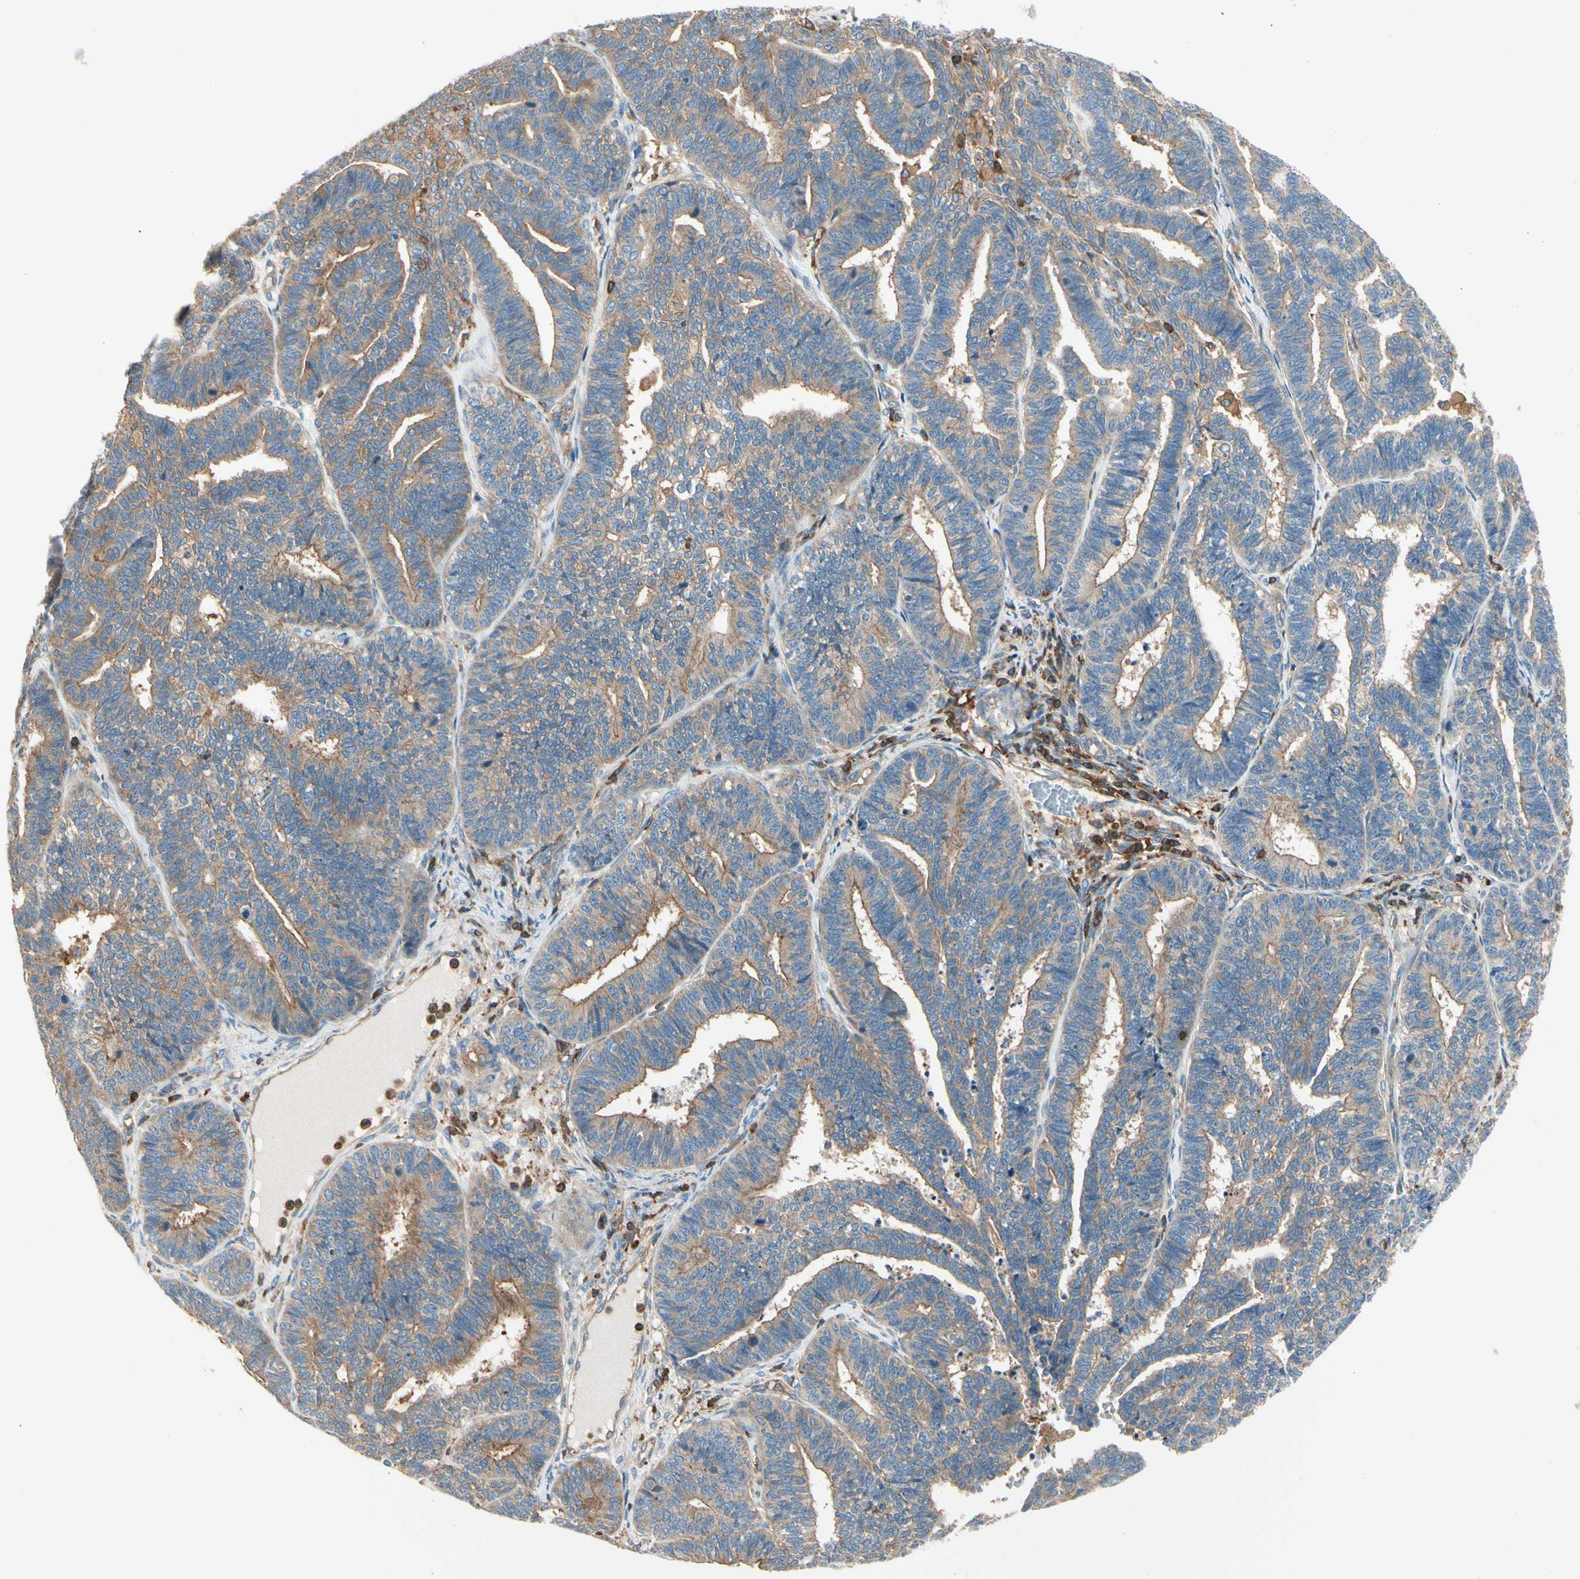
{"staining": {"intensity": "weak", "quantity": ">75%", "location": "cytoplasmic/membranous"}, "tissue": "endometrial cancer", "cell_type": "Tumor cells", "image_type": "cancer", "snomed": [{"axis": "morphology", "description": "Adenocarcinoma, NOS"}, {"axis": "topography", "description": "Endometrium"}], "caption": "Approximately >75% of tumor cells in human endometrial cancer show weak cytoplasmic/membranous protein positivity as visualized by brown immunohistochemical staining.", "gene": "CAPZA2", "patient": {"sex": "female", "age": 70}}